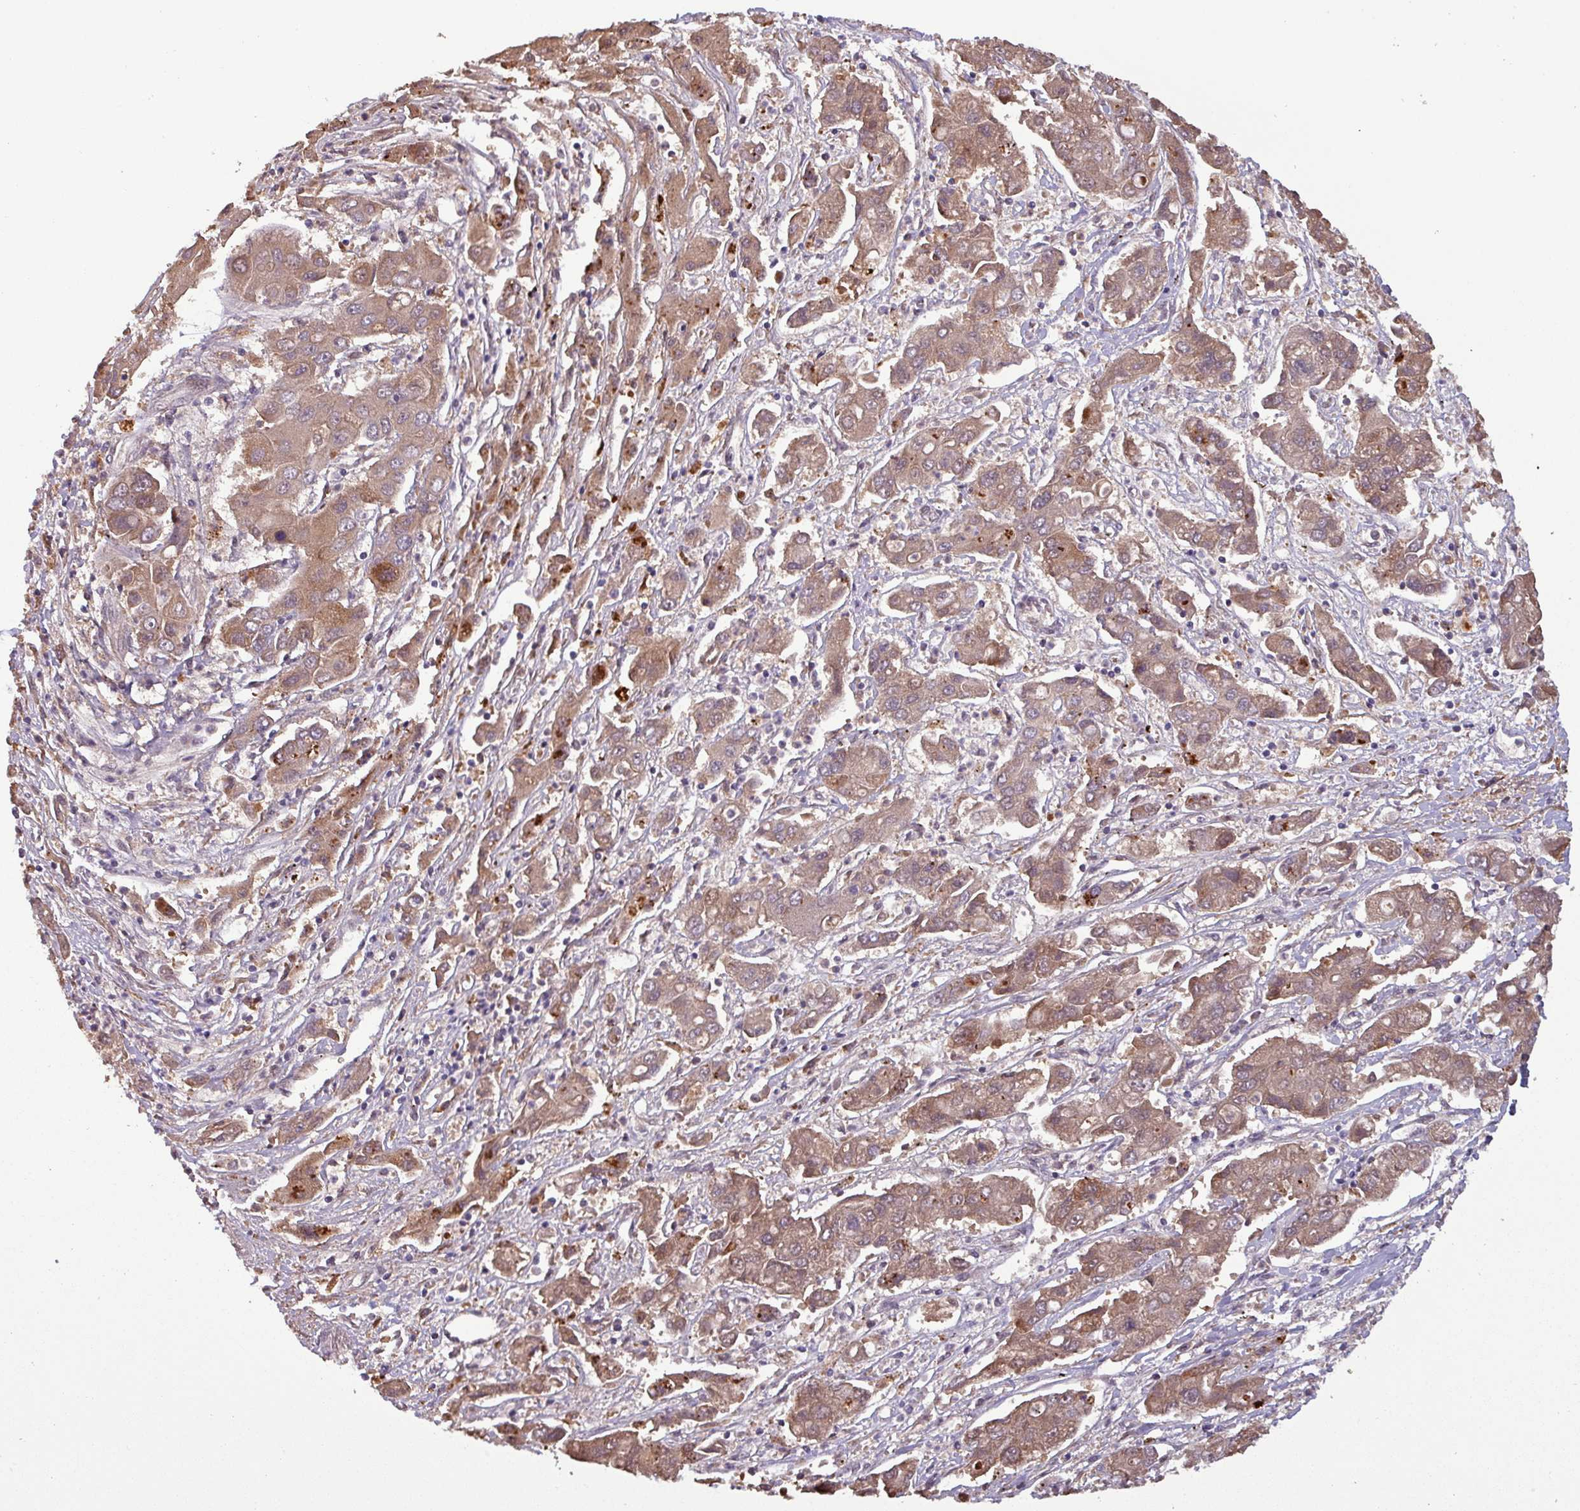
{"staining": {"intensity": "moderate", "quantity": ">75%", "location": "cytoplasmic/membranous,nuclear"}, "tissue": "liver cancer", "cell_type": "Tumor cells", "image_type": "cancer", "snomed": [{"axis": "morphology", "description": "Cholangiocarcinoma"}, {"axis": "topography", "description": "Liver"}], "caption": "Liver cancer was stained to show a protein in brown. There is medium levels of moderate cytoplasmic/membranous and nuclear positivity in about >75% of tumor cells.", "gene": "NOB1", "patient": {"sex": "male", "age": 67}}